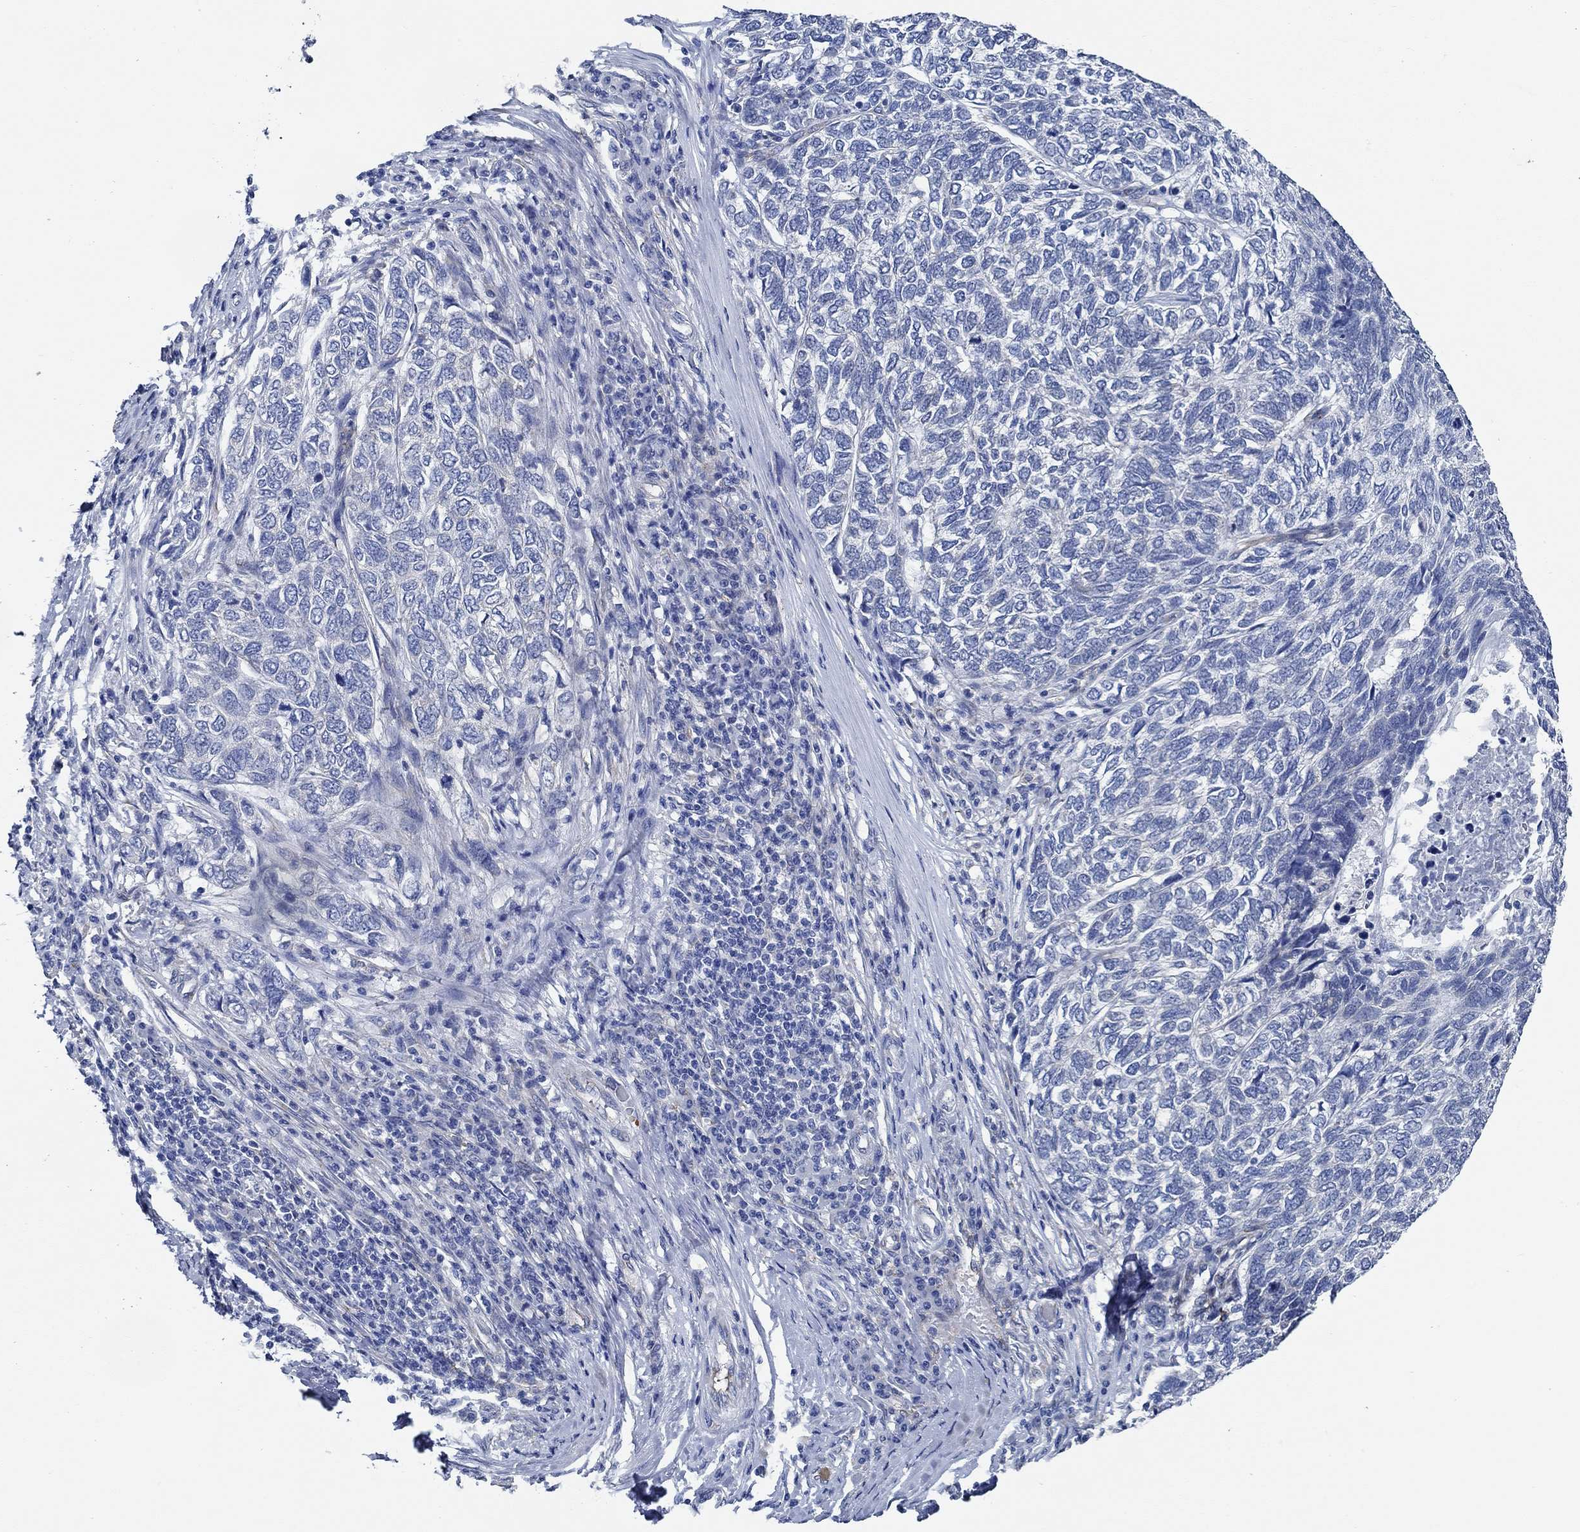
{"staining": {"intensity": "negative", "quantity": "none", "location": "none"}, "tissue": "skin cancer", "cell_type": "Tumor cells", "image_type": "cancer", "snomed": [{"axis": "morphology", "description": "Basal cell carcinoma"}, {"axis": "topography", "description": "Skin"}], "caption": "Tumor cells show no significant positivity in skin cancer.", "gene": "HECW2", "patient": {"sex": "female", "age": 65}}